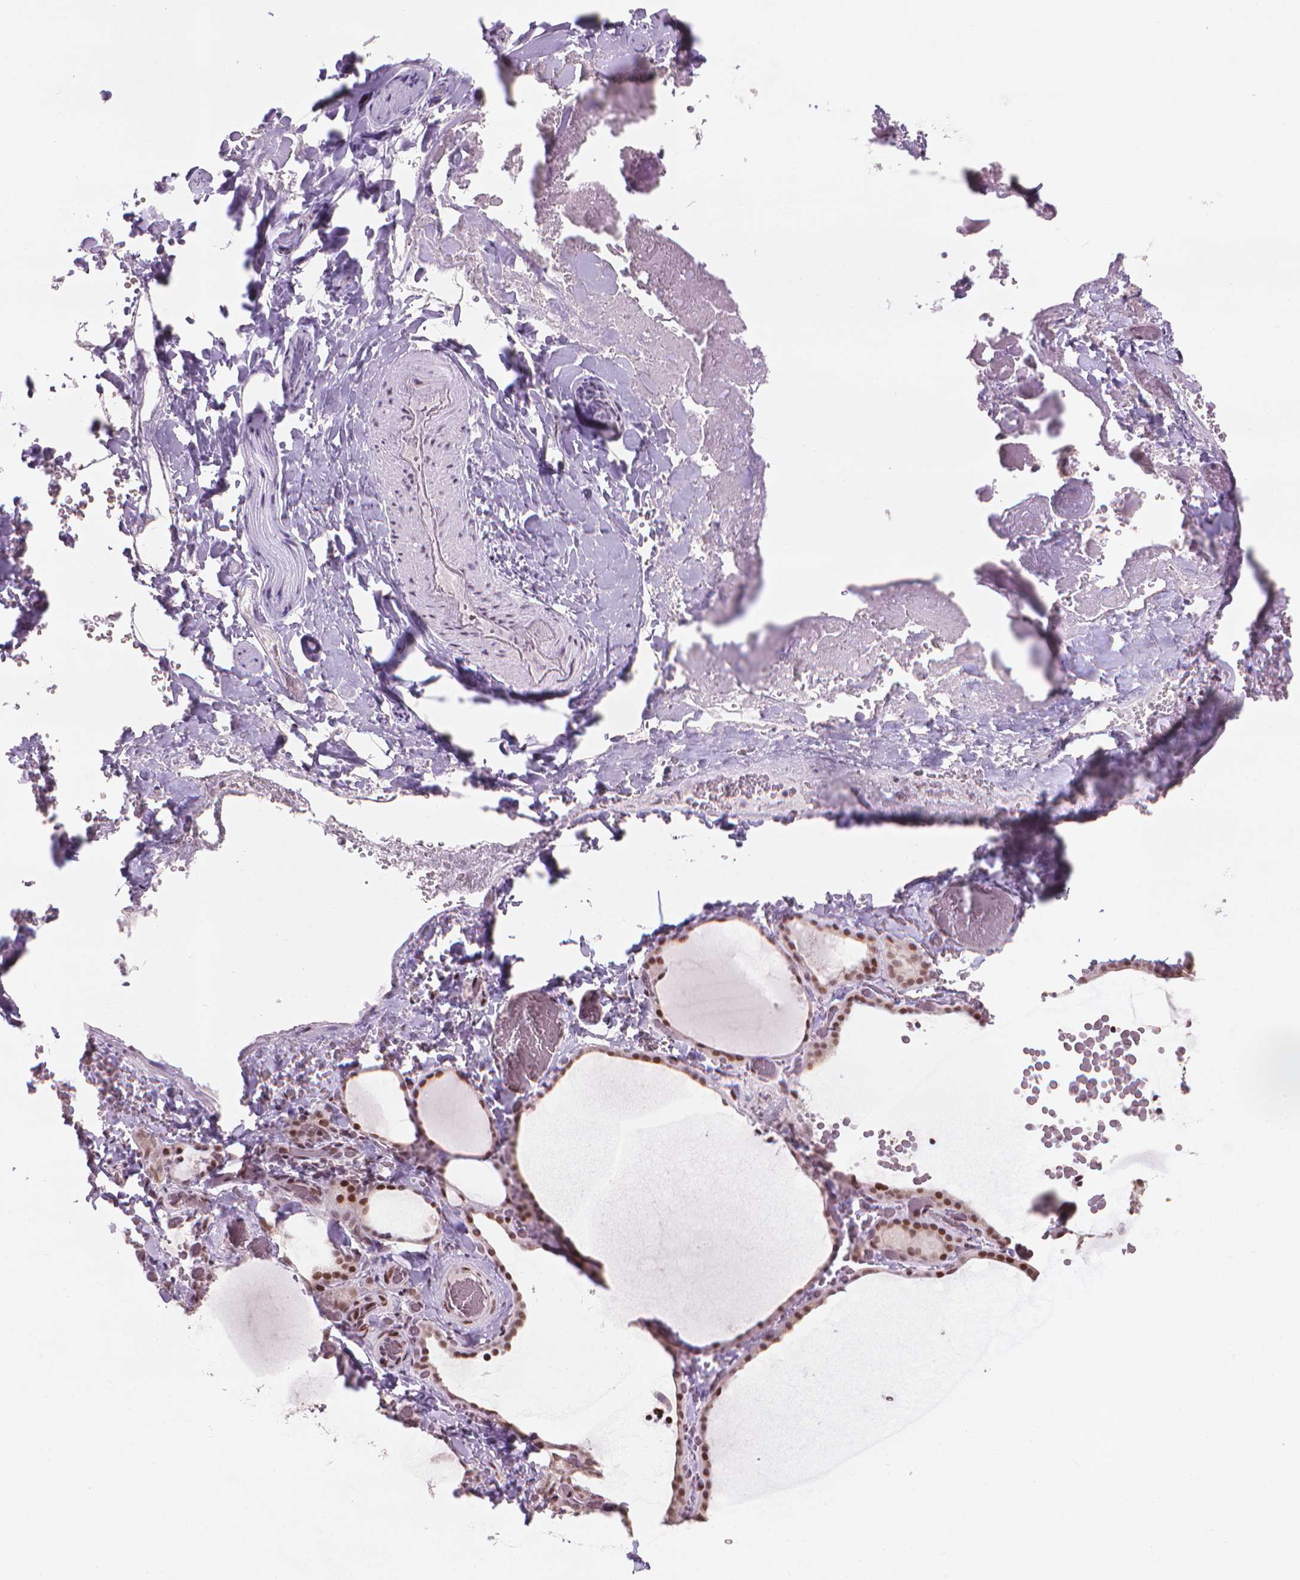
{"staining": {"intensity": "moderate", "quantity": ">75%", "location": "nuclear"}, "tissue": "thyroid gland", "cell_type": "Glandular cells", "image_type": "normal", "snomed": [{"axis": "morphology", "description": "Normal tissue, NOS"}, {"axis": "topography", "description": "Thyroid gland"}], "caption": "Moderate nuclear protein expression is present in about >75% of glandular cells in thyroid gland. (Stains: DAB (3,3'-diaminobenzidine) in brown, nuclei in blue, Microscopy: brightfield microscopy at high magnification).", "gene": "HES7", "patient": {"sex": "female", "age": 22}}